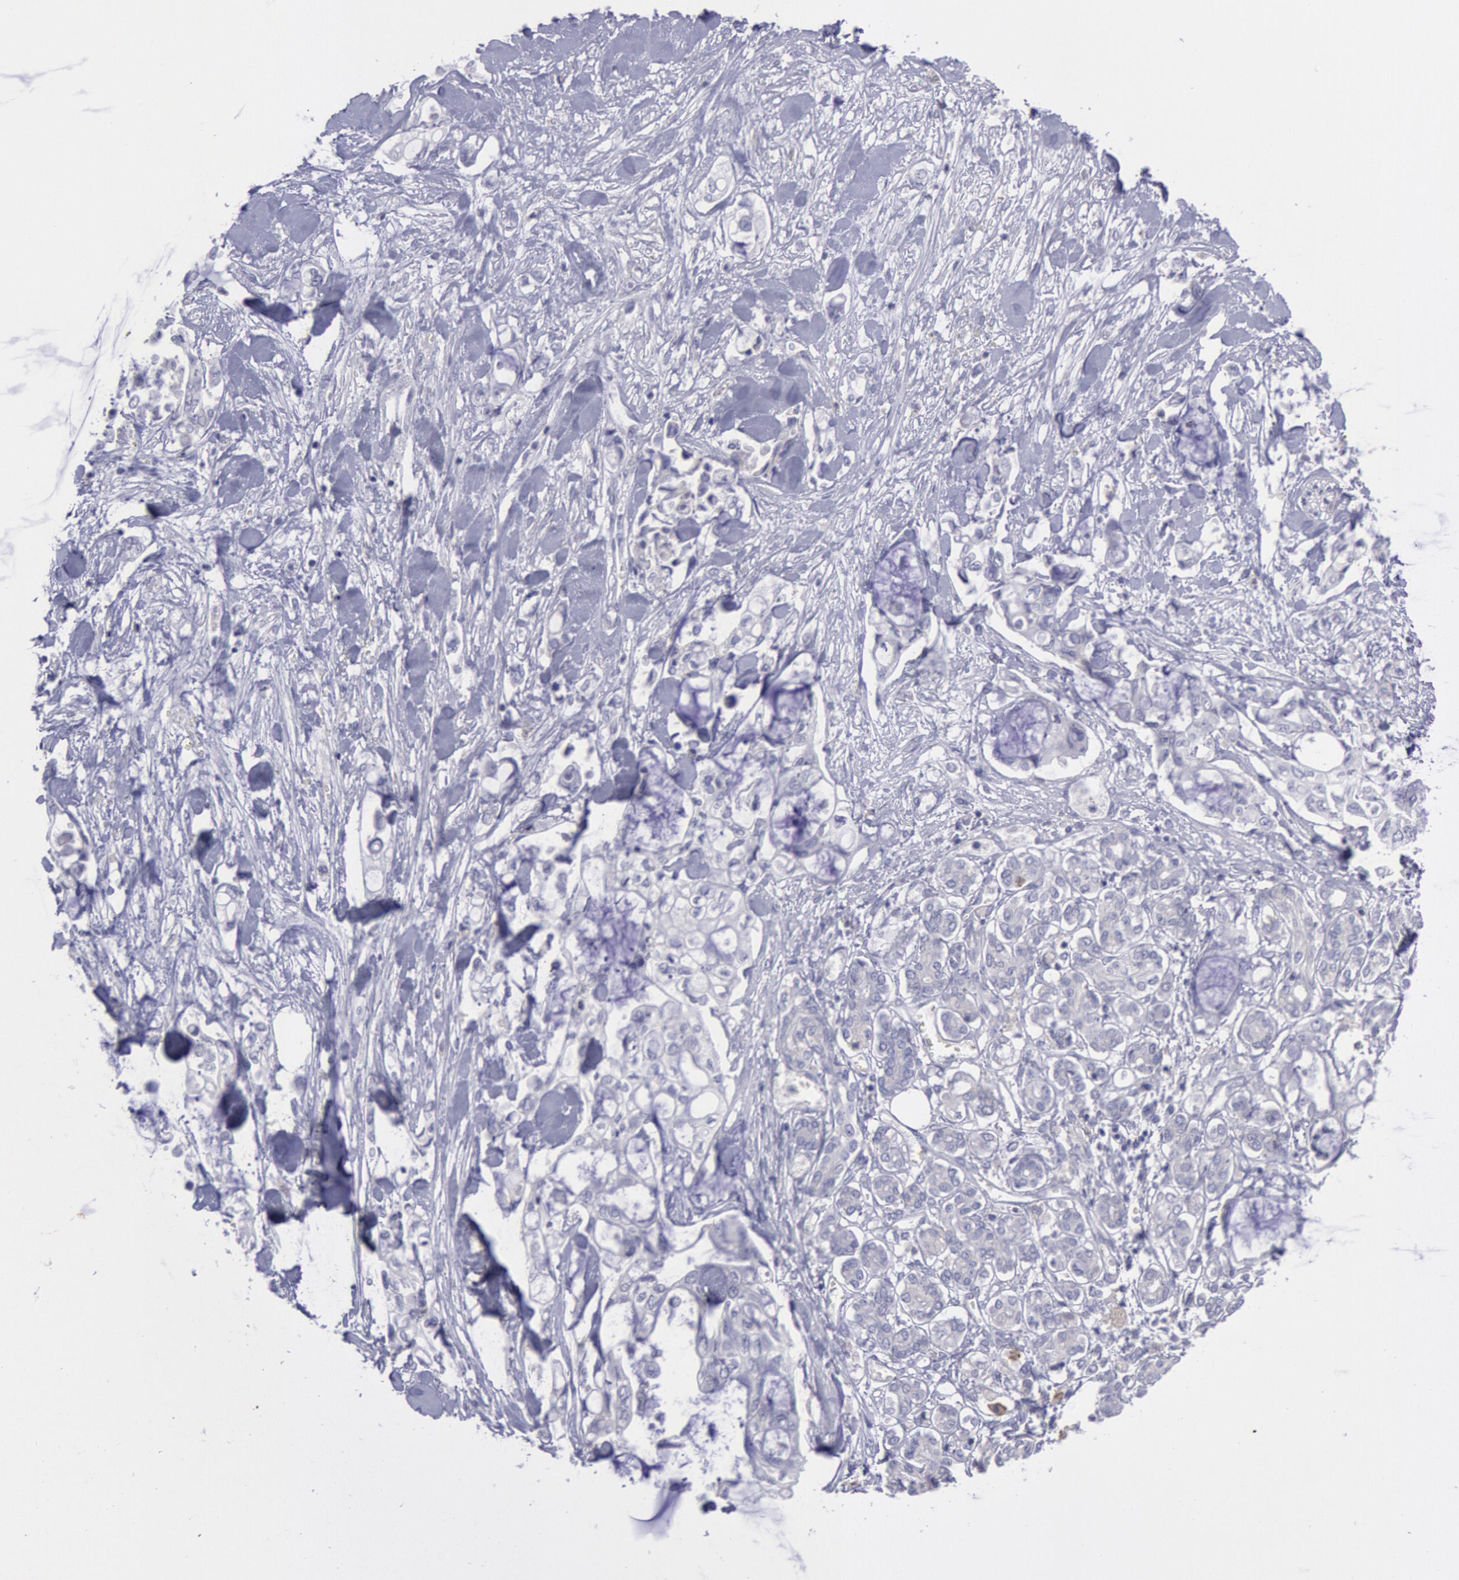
{"staining": {"intensity": "negative", "quantity": "none", "location": "none"}, "tissue": "pancreatic cancer", "cell_type": "Tumor cells", "image_type": "cancer", "snomed": [{"axis": "morphology", "description": "Adenocarcinoma, NOS"}, {"axis": "topography", "description": "Pancreas"}], "caption": "Immunohistochemistry (IHC) histopathology image of neoplastic tissue: pancreatic cancer stained with DAB (3,3'-diaminobenzidine) displays no significant protein staining in tumor cells.", "gene": "MYH7", "patient": {"sex": "female", "age": 70}}